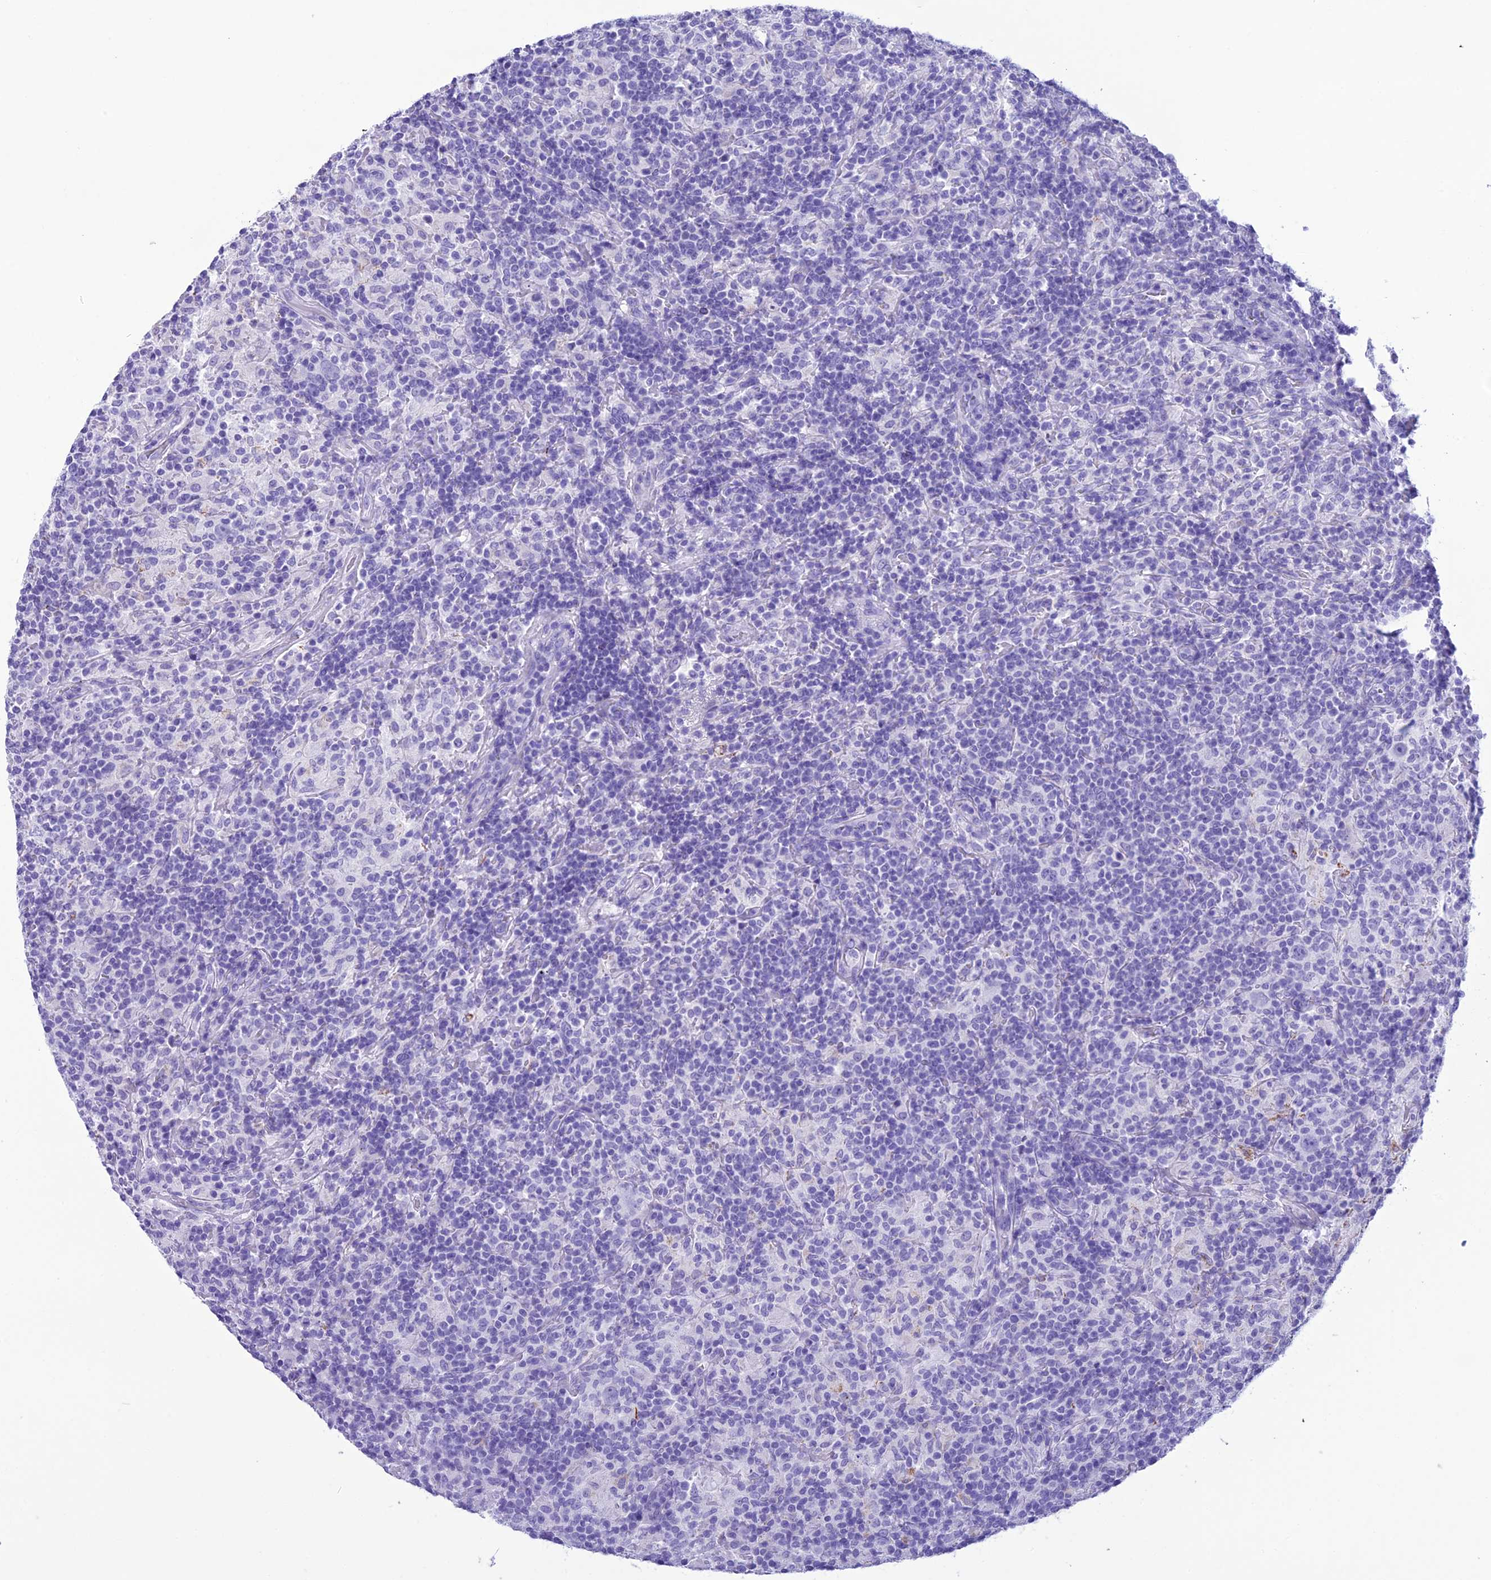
{"staining": {"intensity": "negative", "quantity": "none", "location": "none"}, "tissue": "lymphoma", "cell_type": "Tumor cells", "image_type": "cancer", "snomed": [{"axis": "morphology", "description": "Hodgkin's disease, NOS"}, {"axis": "topography", "description": "Lymph node"}], "caption": "Lymphoma was stained to show a protein in brown. There is no significant staining in tumor cells. (DAB (3,3'-diaminobenzidine) immunohistochemistry with hematoxylin counter stain).", "gene": "TRAM1L1", "patient": {"sex": "male", "age": 70}}